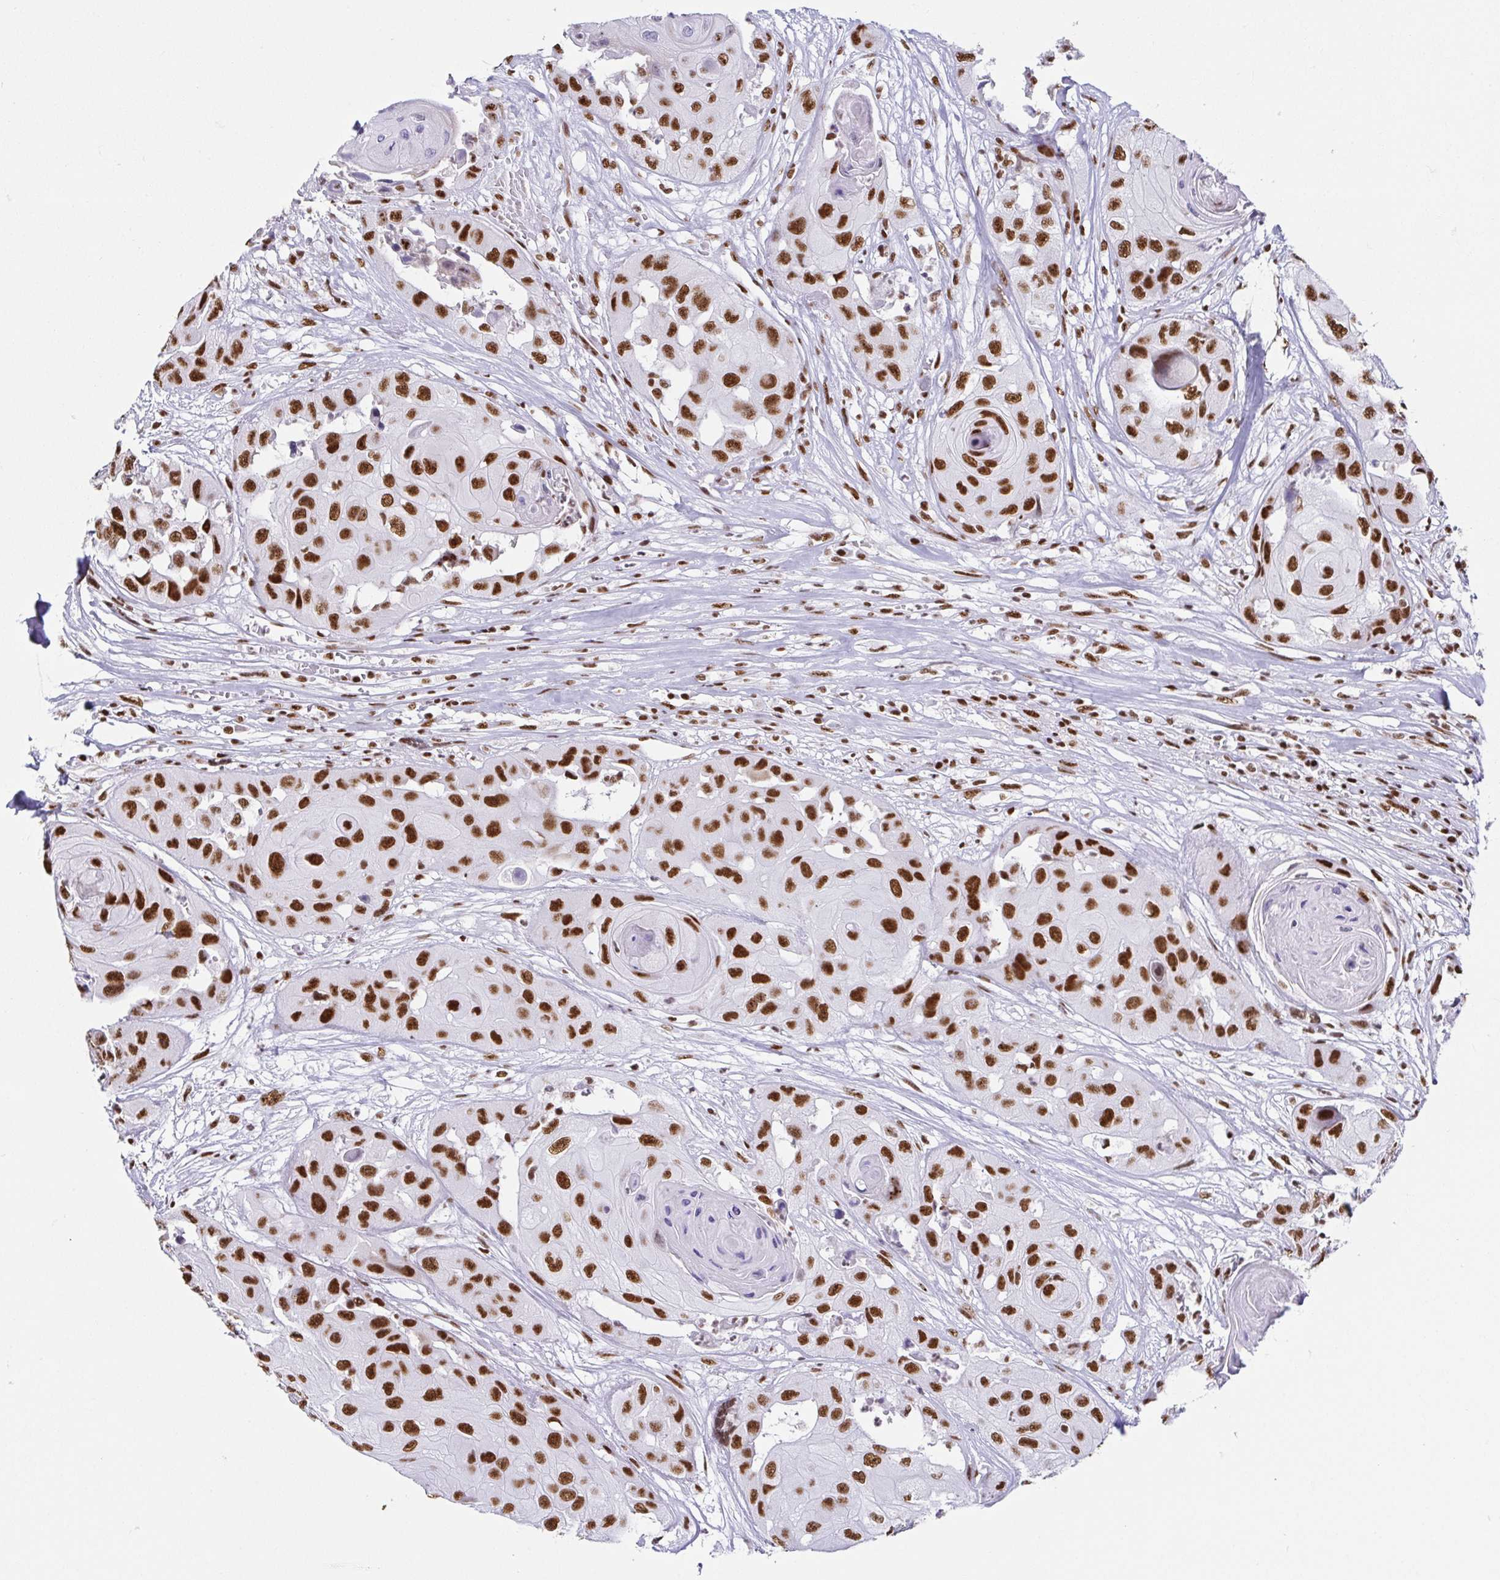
{"staining": {"intensity": "strong", "quantity": ">75%", "location": "nuclear"}, "tissue": "head and neck cancer", "cell_type": "Tumor cells", "image_type": "cancer", "snomed": [{"axis": "morphology", "description": "Squamous cell carcinoma, NOS"}, {"axis": "topography", "description": "Head-Neck"}], "caption": "This micrograph displays IHC staining of human head and neck cancer (squamous cell carcinoma), with high strong nuclear expression in approximately >75% of tumor cells.", "gene": "EWSR1", "patient": {"sex": "male", "age": 83}}